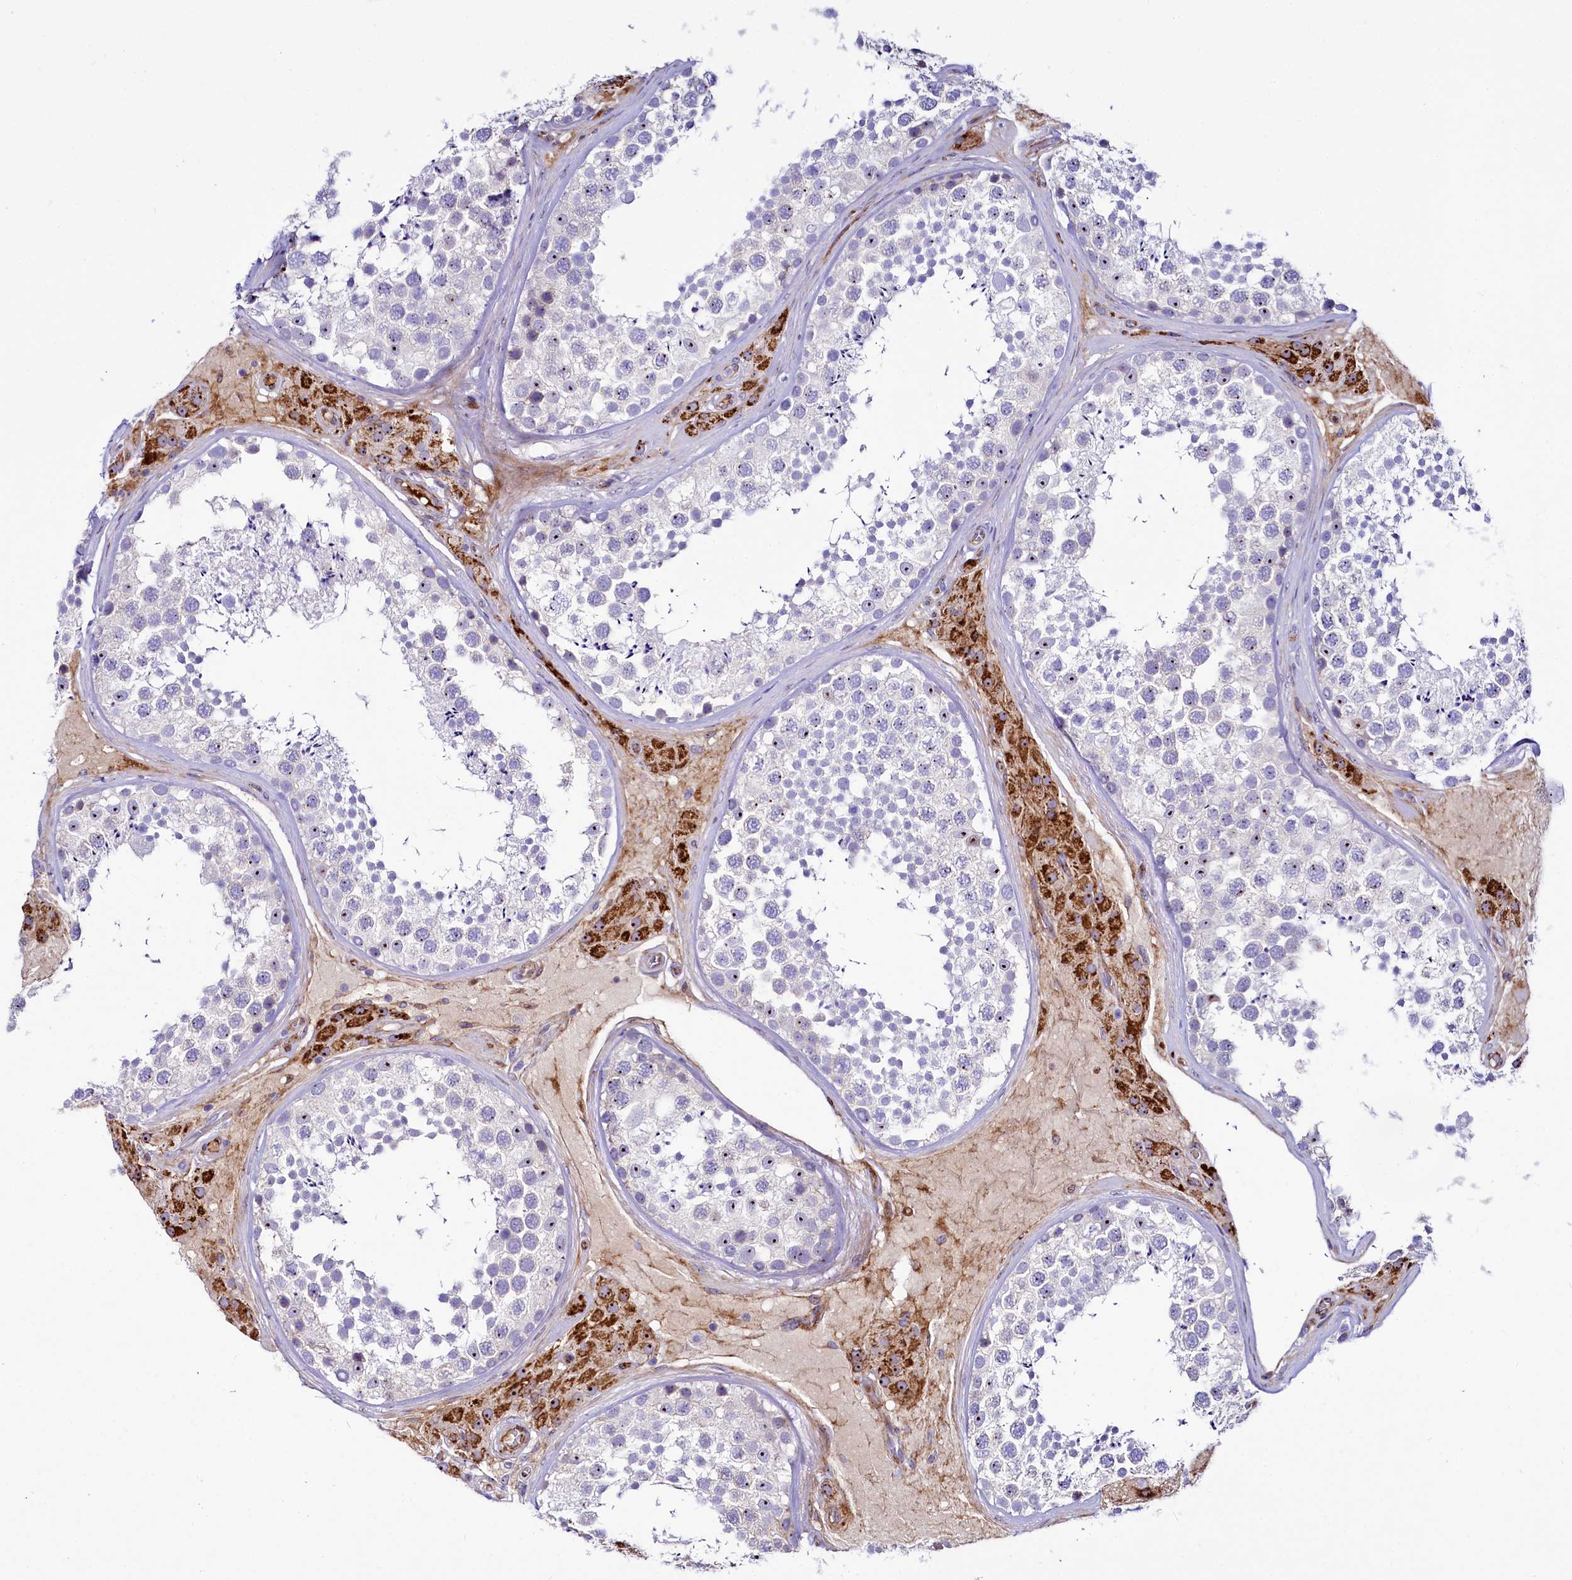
{"staining": {"intensity": "moderate", "quantity": "<25%", "location": "nuclear"}, "tissue": "testis", "cell_type": "Cells in seminiferous ducts", "image_type": "normal", "snomed": [{"axis": "morphology", "description": "Normal tissue, NOS"}, {"axis": "topography", "description": "Testis"}], "caption": "Immunohistochemistry (IHC) of unremarkable human testis displays low levels of moderate nuclear expression in about <25% of cells in seminiferous ducts.", "gene": "SH3TC2", "patient": {"sex": "male", "age": 46}}